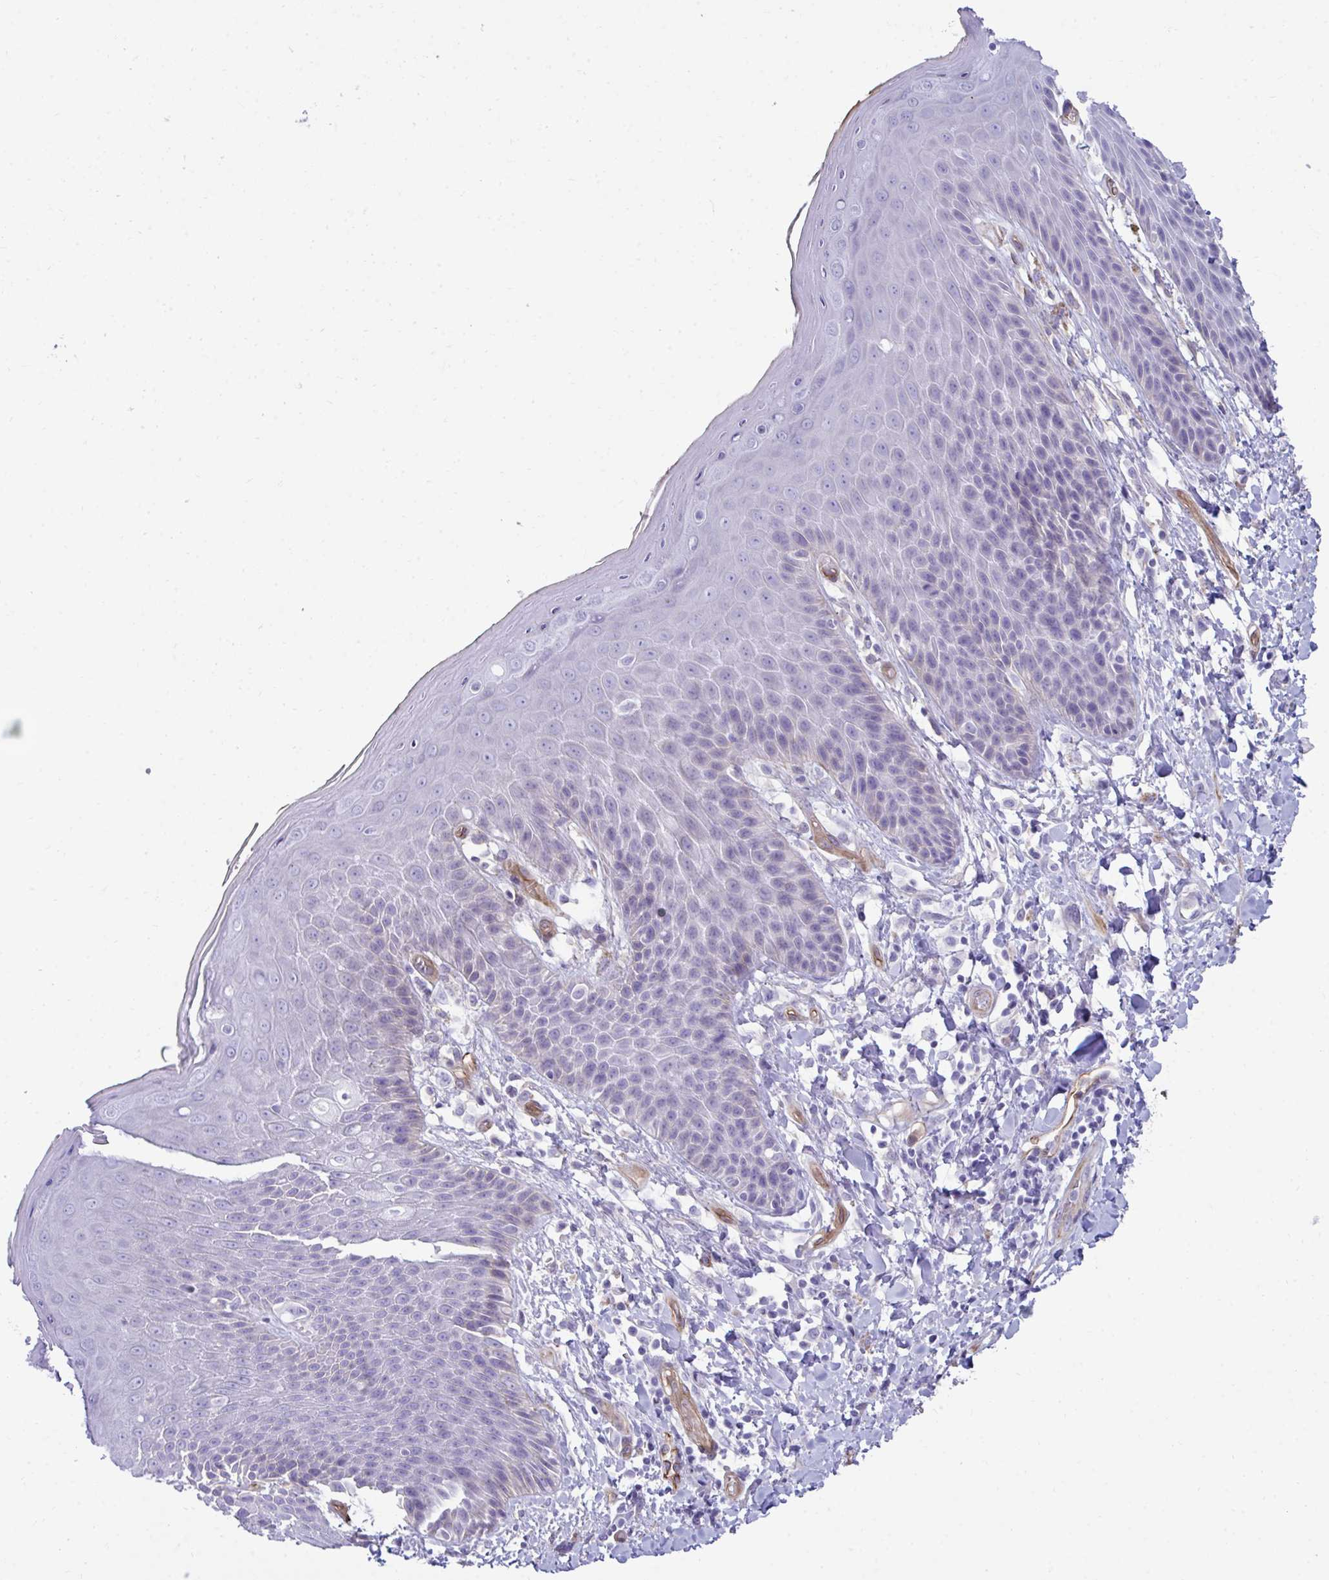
{"staining": {"intensity": "negative", "quantity": "none", "location": "none"}, "tissue": "skin", "cell_type": "Epidermal cells", "image_type": "normal", "snomed": [{"axis": "morphology", "description": "Normal tissue, NOS"}, {"axis": "topography", "description": "Anal"}, {"axis": "topography", "description": "Peripheral nerve tissue"}], "caption": "Skin was stained to show a protein in brown. There is no significant expression in epidermal cells. The staining was performed using DAB (3,3'-diaminobenzidine) to visualize the protein expression in brown, while the nuclei were stained in blue with hematoxylin (Magnification: 20x).", "gene": "UBL3", "patient": {"sex": "male", "age": 51}}